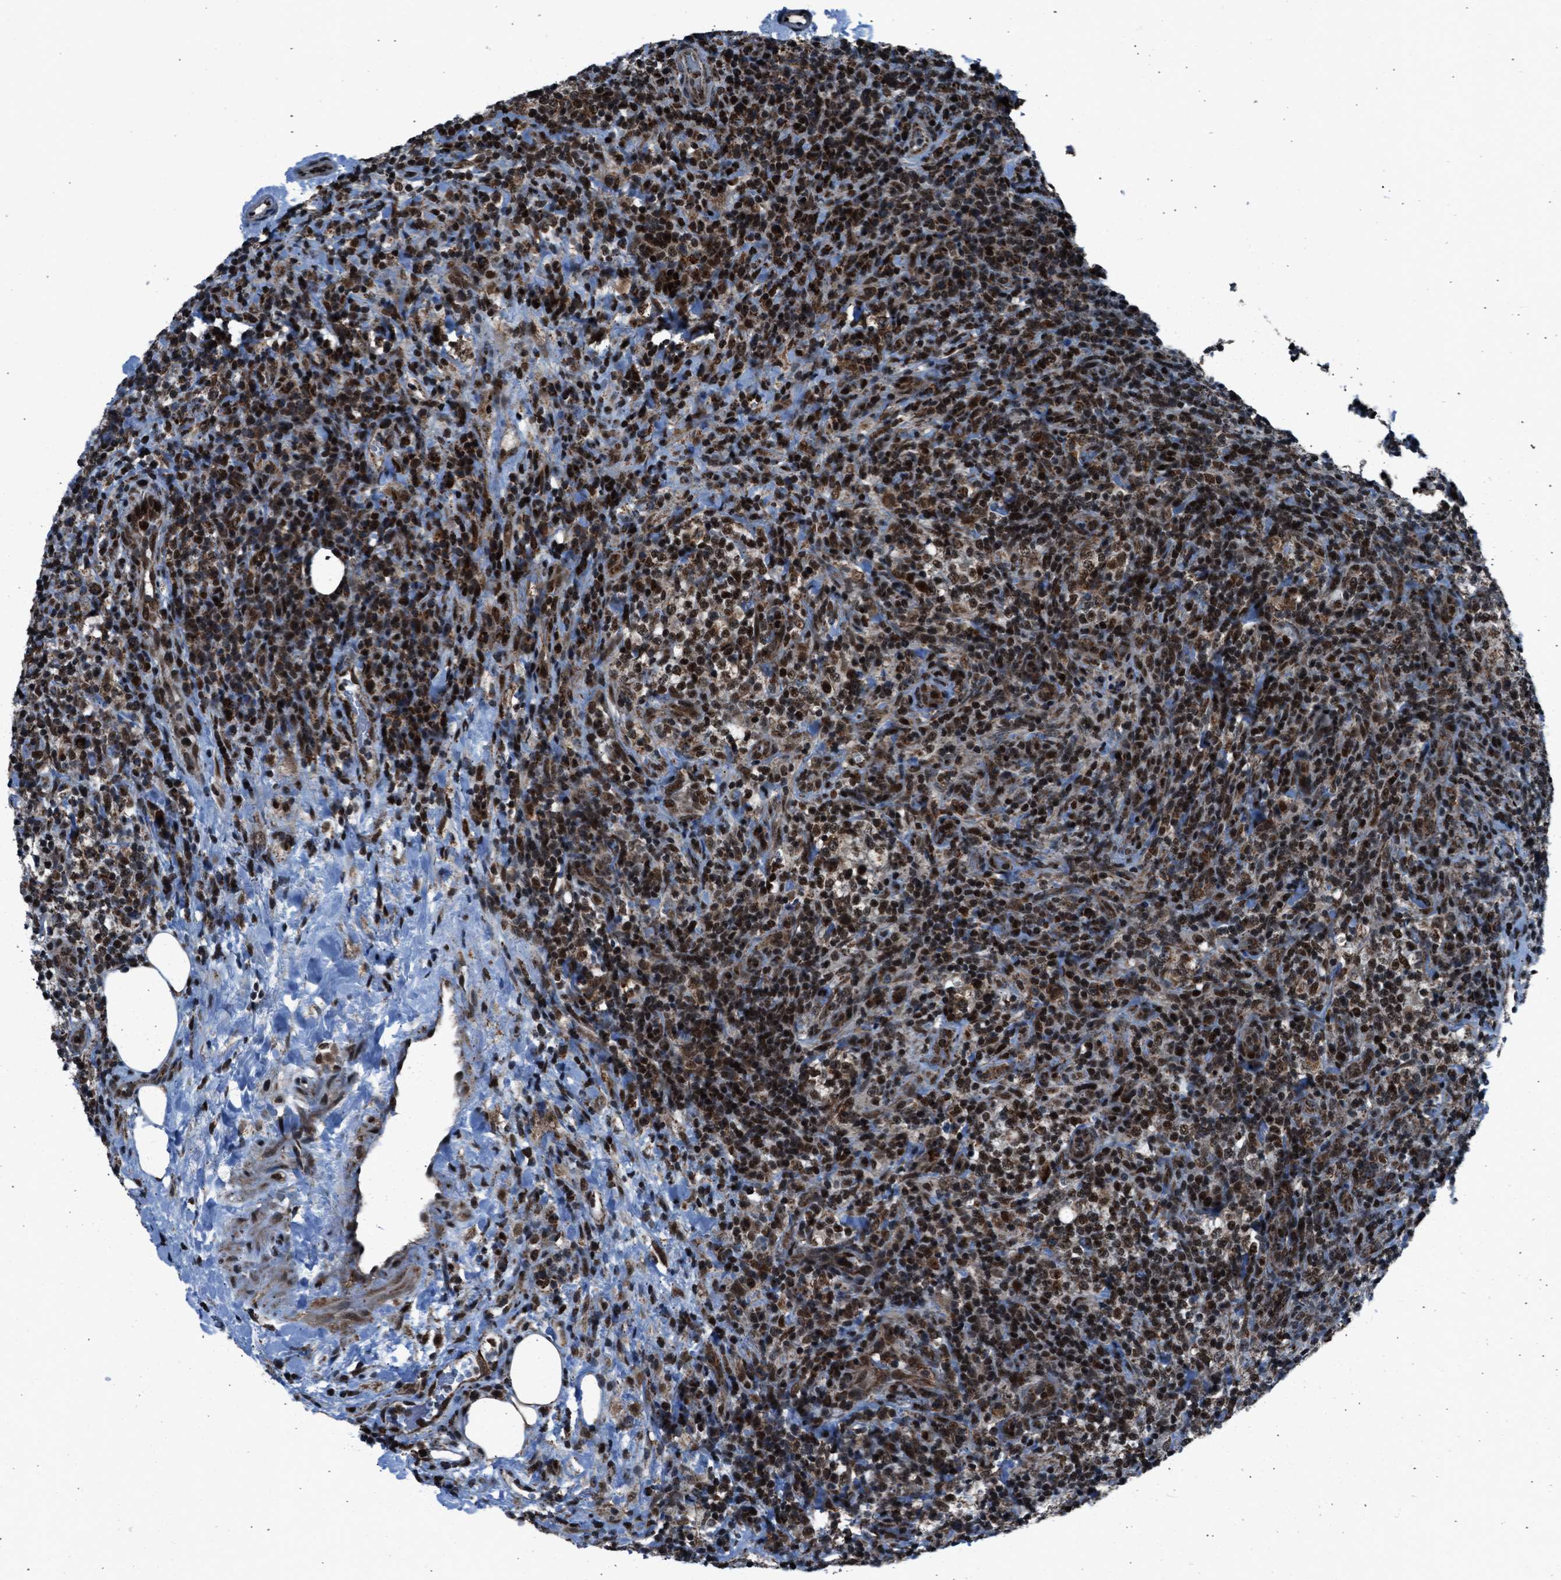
{"staining": {"intensity": "moderate", "quantity": ">75%", "location": "cytoplasmic/membranous,nuclear"}, "tissue": "lymphoma", "cell_type": "Tumor cells", "image_type": "cancer", "snomed": [{"axis": "morphology", "description": "Malignant lymphoma, non-Hodgkin's type, High grade"}, {"axis": "topography", "description": "Lymph node"}], "caption": "Brown immunohistochemical staining in human high-grade malignant lymphoma, non-Hodgkin's type reveals moderate cytoplasmic/membranous and nuclear expression in approximately >75% of tumor cells.", "gene": "MORC3", "patient": {"sex": "female", "age": 76}}